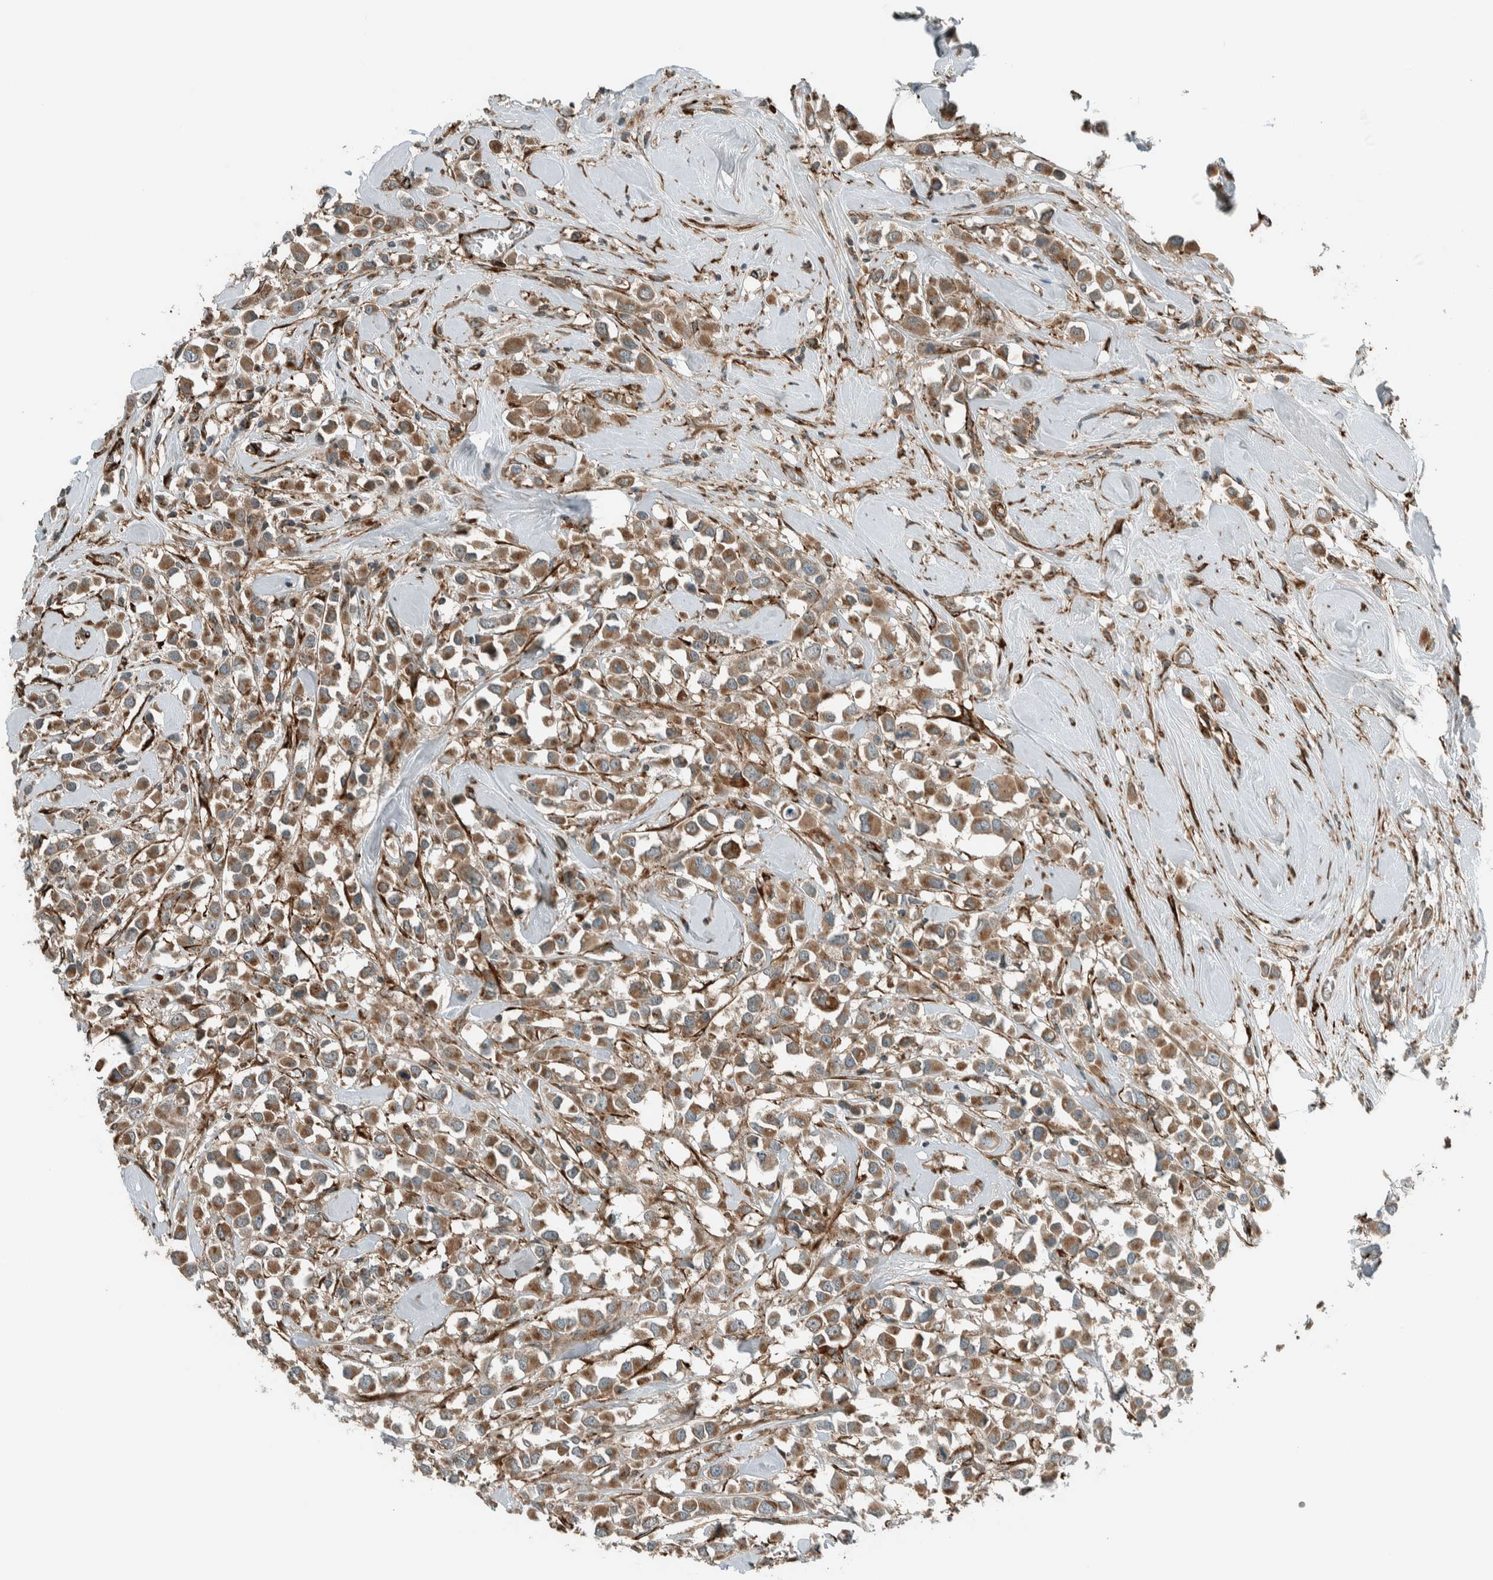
{"staining": {"intensity": "moderate", "quantity": ">75%", "location": "cytoplasmic/membranous"}, "tissue": "breast cancer", "cell_type": "Tumor cells", "image_type": "cancer", "snomed": [{"axis": "morphology", "description": "Duct carcinoma"}, {"axis": "topography", "description": "Breast"}], "caption": "The histopathology image exhibits immunohistochemical staining of intraductal carcinoma (breast). There is moderate cytoplasmic/membranous staining is seen in about >75% of tumor cells.", "gene": "EXOC7", "patient": {"sex": "female", "age": 61}}